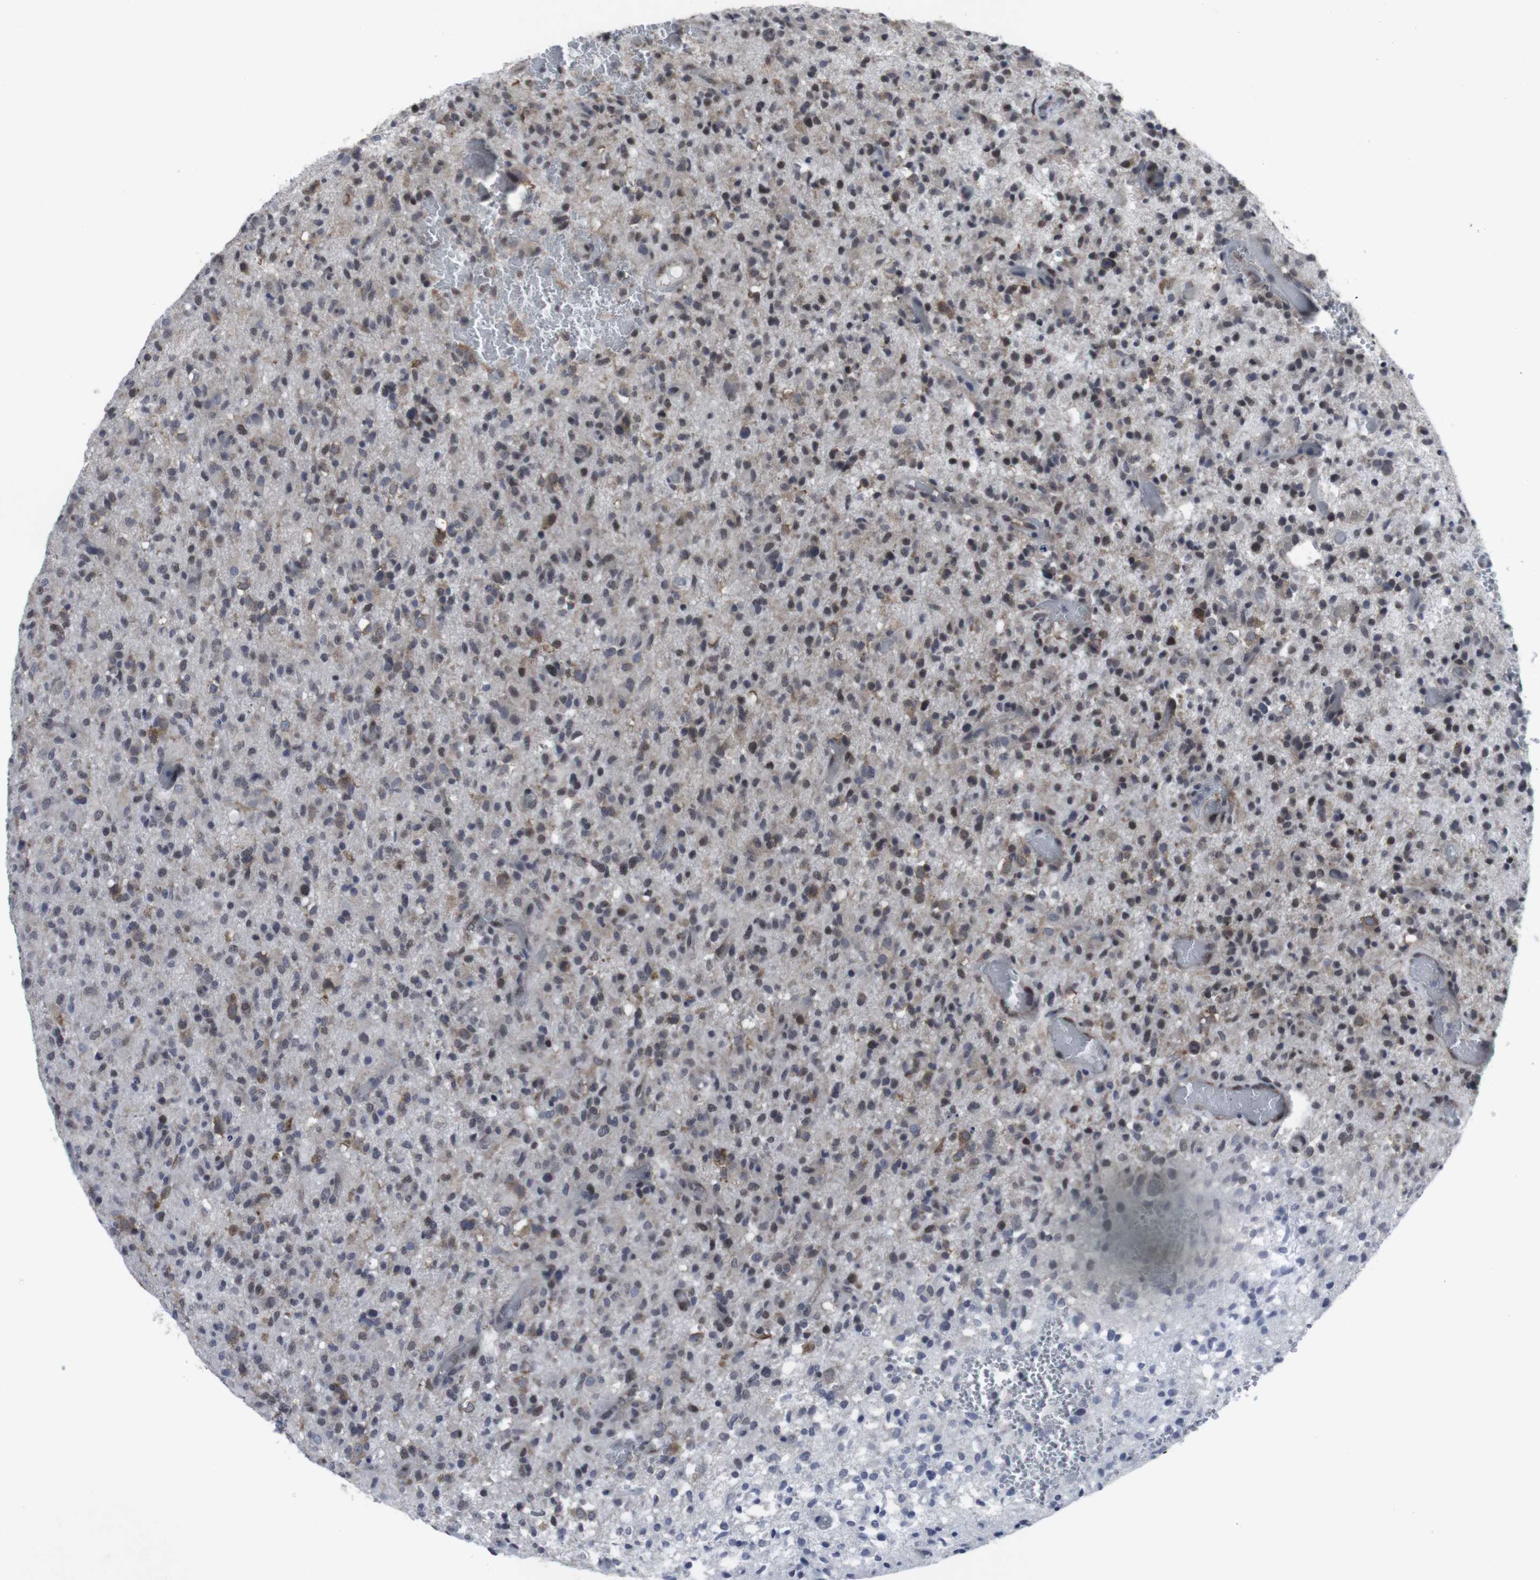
{"staining": {"intensity": "strong", "quantity": ">75%", "location": "cytoplasmic/membranous,nuclear"}, "tissue": "glioma", "cell_type": "Tumor cells", "image_type": "cancer", "snomed": [{"axis": "morphology", "description": "Glioma, malignant, High grade"}, {"axis": "topography", "description": "Brain"}], "caption": "Immunohistochemistry (DAB) staining of high-grade glioma (malignant) shows strong cytoplasmic/membranous and nuclear protein positivity in approximately >75% of tumor cells.", "gene": "GEMIN2", "patient": {"sex": "male", "age": 71}}